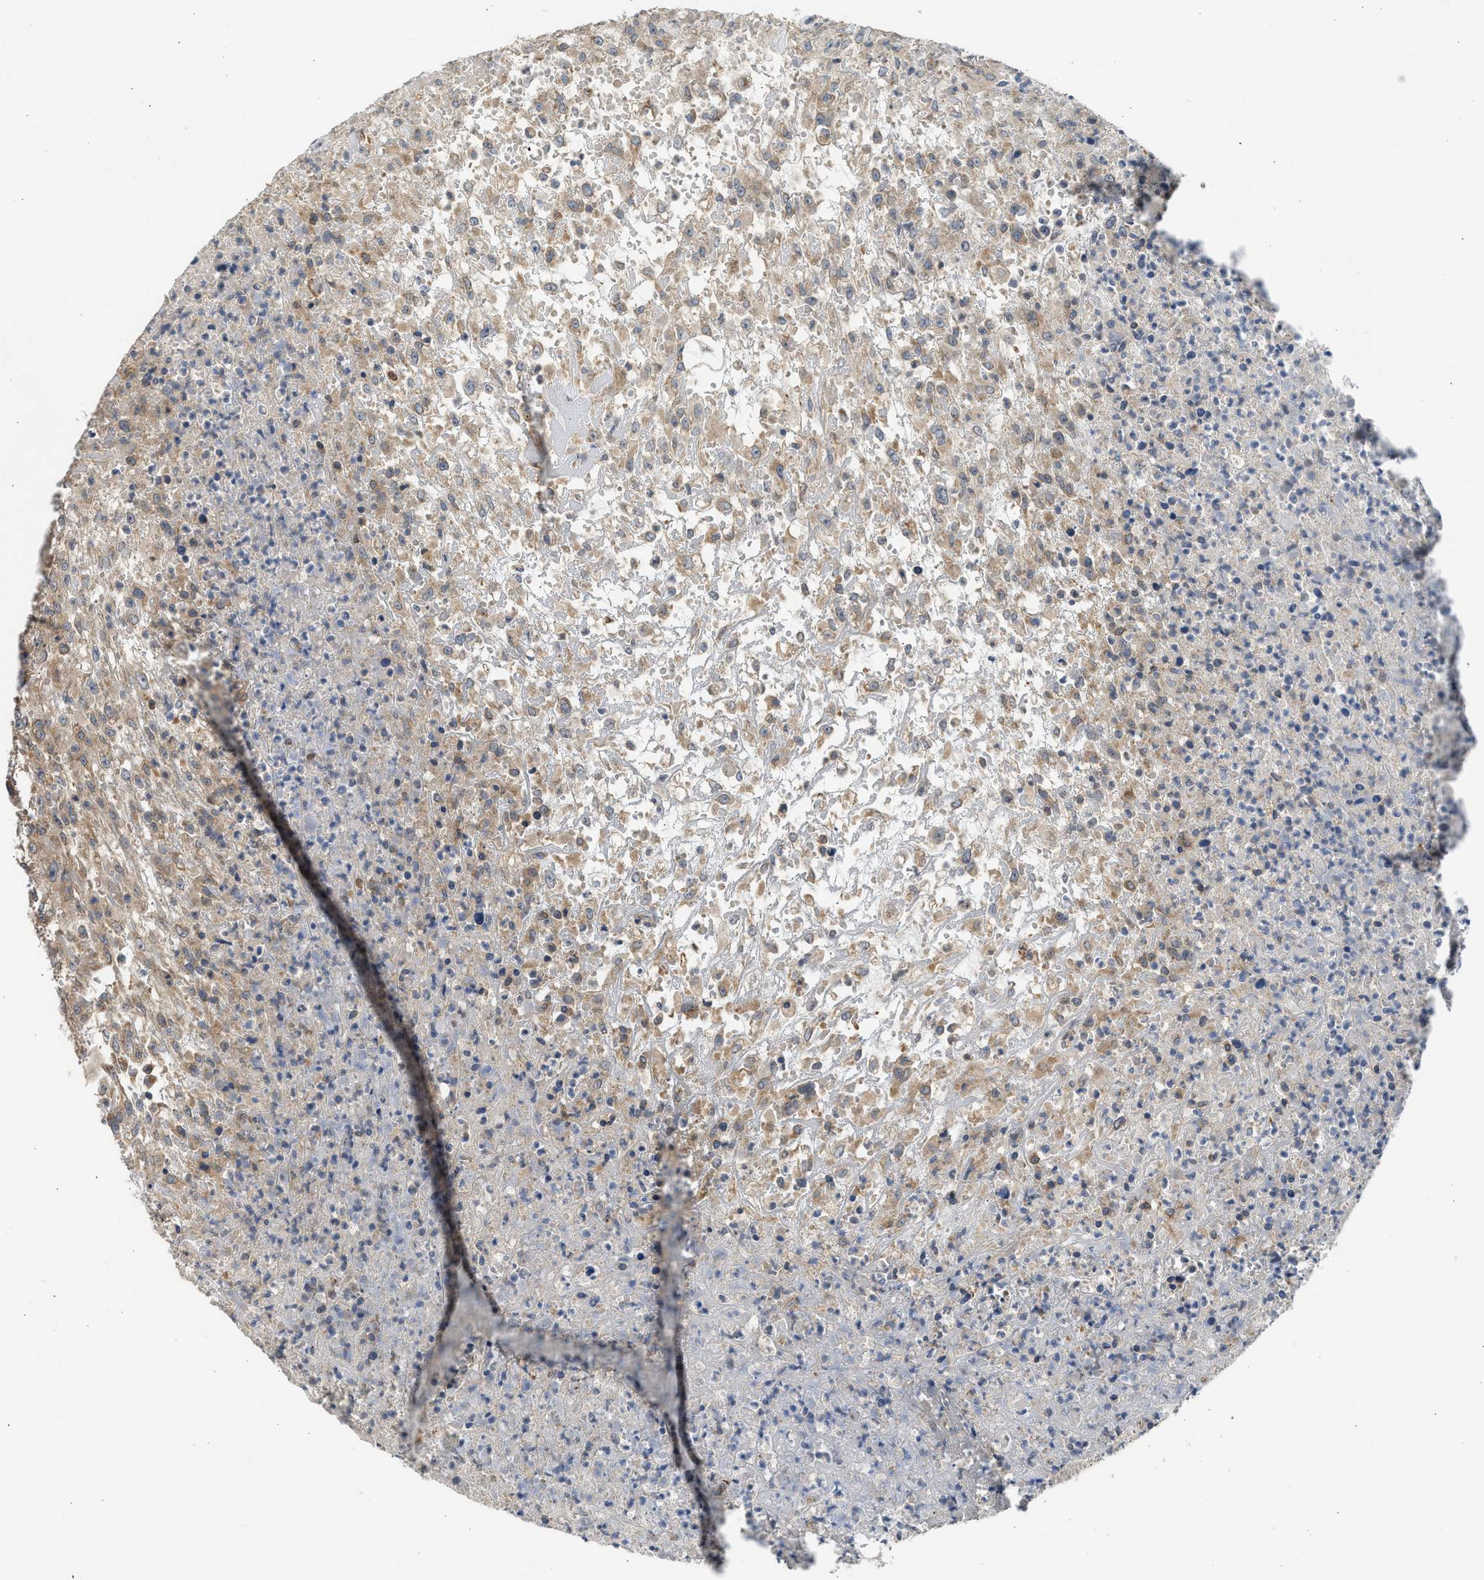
{"staining": {"intensity": "moderate", "quantity": ">75%", "location": "cytoplasmic/membranous"}, "tissue": "urothelial cancer", "cell_type": "Tumor cells", "image_type": "cancer", "snomed": [{"axis": "morphology", "description": "Urothelial carcinoma, High grade"}, {"axis": "topography", "description": "Urinary bladder"}], "caption": "Urothelial carcinoma (high-grade) tissue reveals moderate cytoplasmic/membranous staining in about >75% of tumor cells, visualized by immunohistochemistry. The staining is performed using DAB brown chromogen to label protein expression. The nuclei are counter-stained blue using hematoxylin.", "gene": "CYP1A1", "patient": {"sex": "male", "age": 46}}